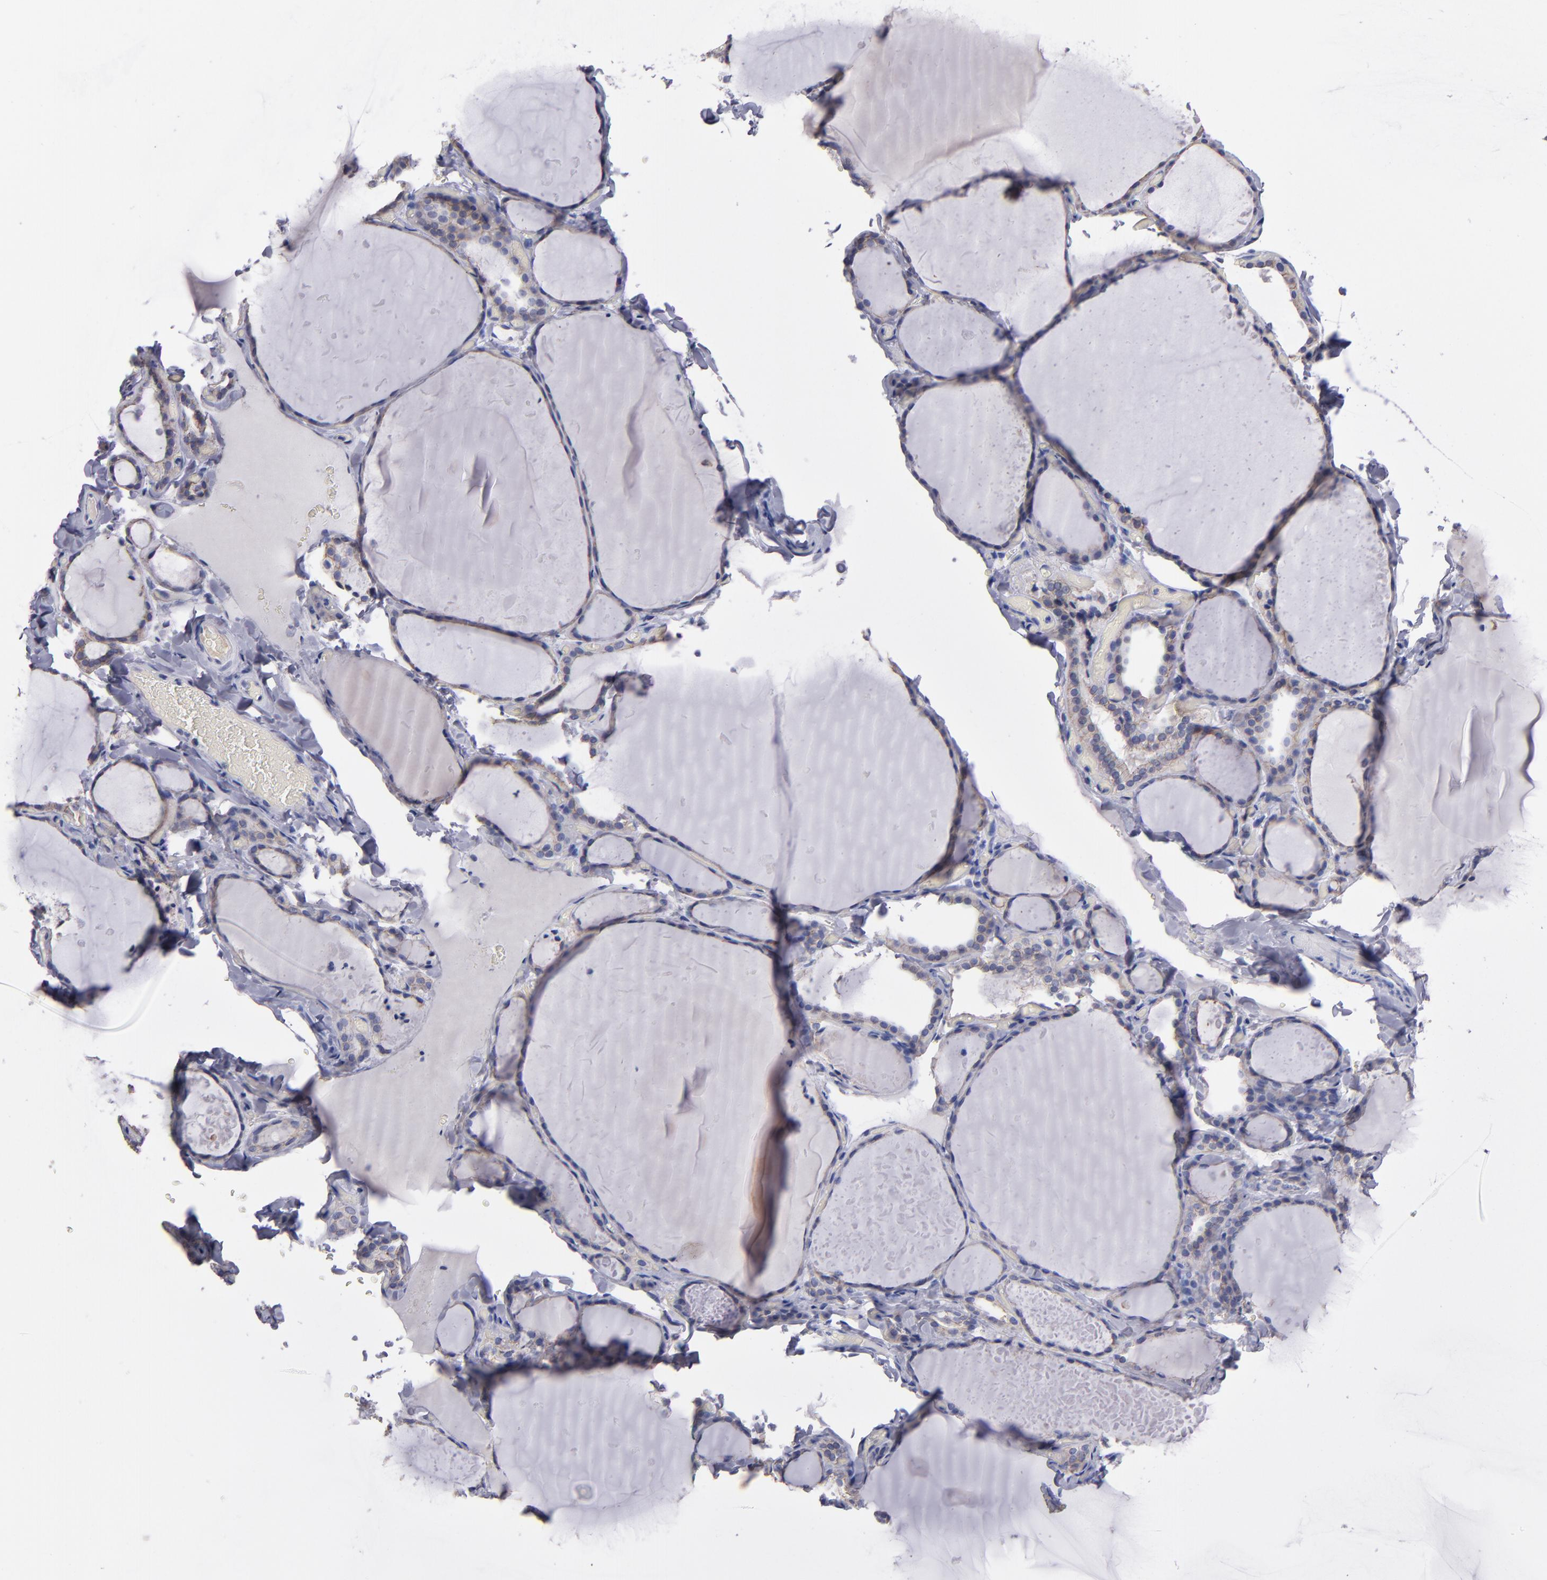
{"staining": {"intensity": "weak", "quantity": ">75%", "location": "cytoplasmic/membranous"}, "tissue": "thyroid gland", "cell_type": "Glandular cells", "image_type": "normal", "snomed": [{"axis": "morphology", "description": "Normal tissue, NOS"}, {"axis": "topography", "description": "Thyroid gland"}], "caption": "High-magnification brightfield microscopy of benign thyroid gland stained with DAB (brown) and counterstained with hematoxylin (blue). glandular cells exhibit weak cytoplasmic/membranous staining is seen in approximately>75% of cells. (DAB (3,3'-diaminobenzidine) IHC, brown staining for protein, blue staining for nuclei).", "gene": "CDH3", "patient": {"sex": "female", "age": 22}}